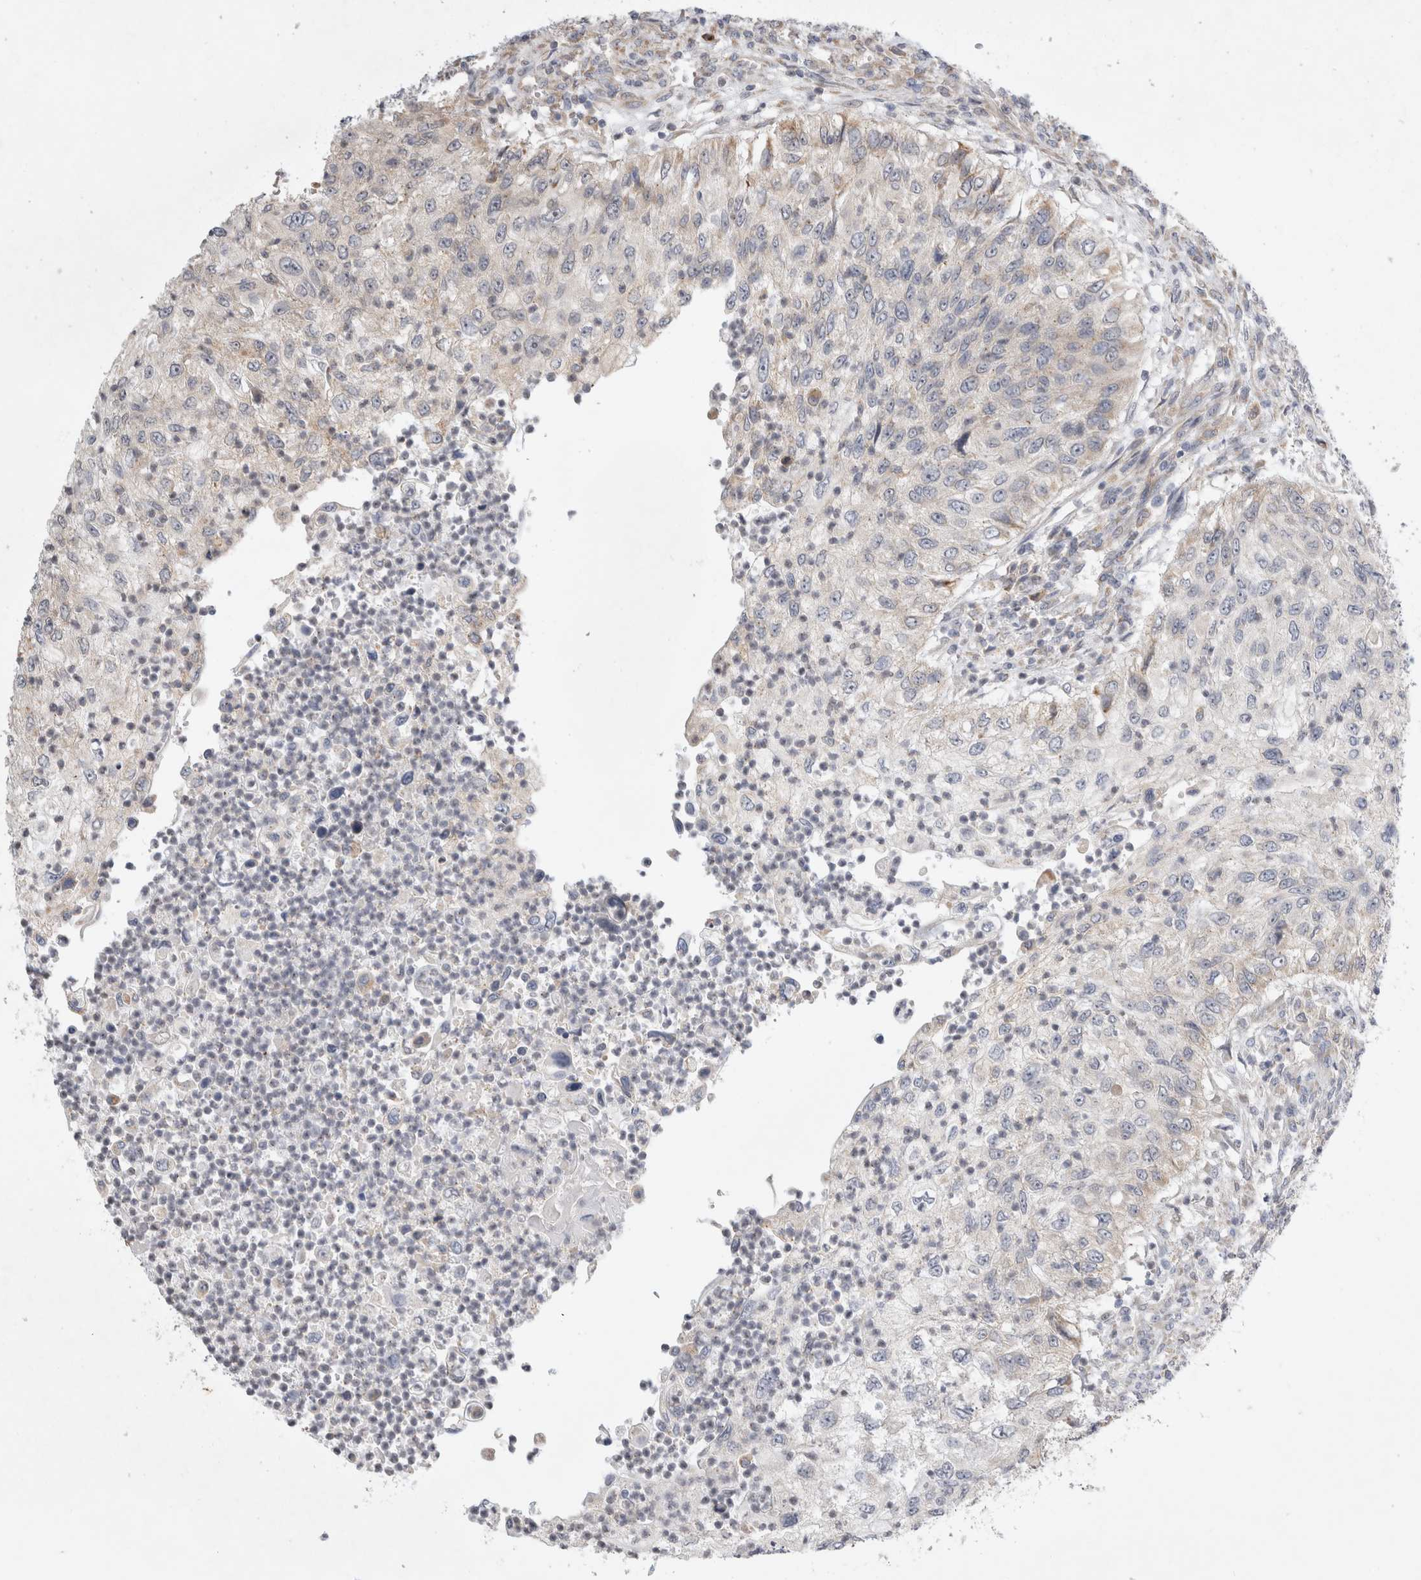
{"staining": {"intensity": "weak", "quantity": "<25%", "location": "cytoplasmic/membranous"}, "tissue": "urothelial cancer", "cell_type": "Tumor cells", "image_type": "cancer", "snomed": [{"axis": "morphology", "description": "Urothelial carcinoma, High grade"}, {"axis": "topography", "description": "Urinary bladder"}], "caption": "A photomicrograph of human urothelial cancer is negative for staining in tumor cells. (Immunohistochemistry (ihc), brightfield microscopy, high magnification).", "gene": "NEDD4L", "patient": {"sex": "female", "age": 60}}